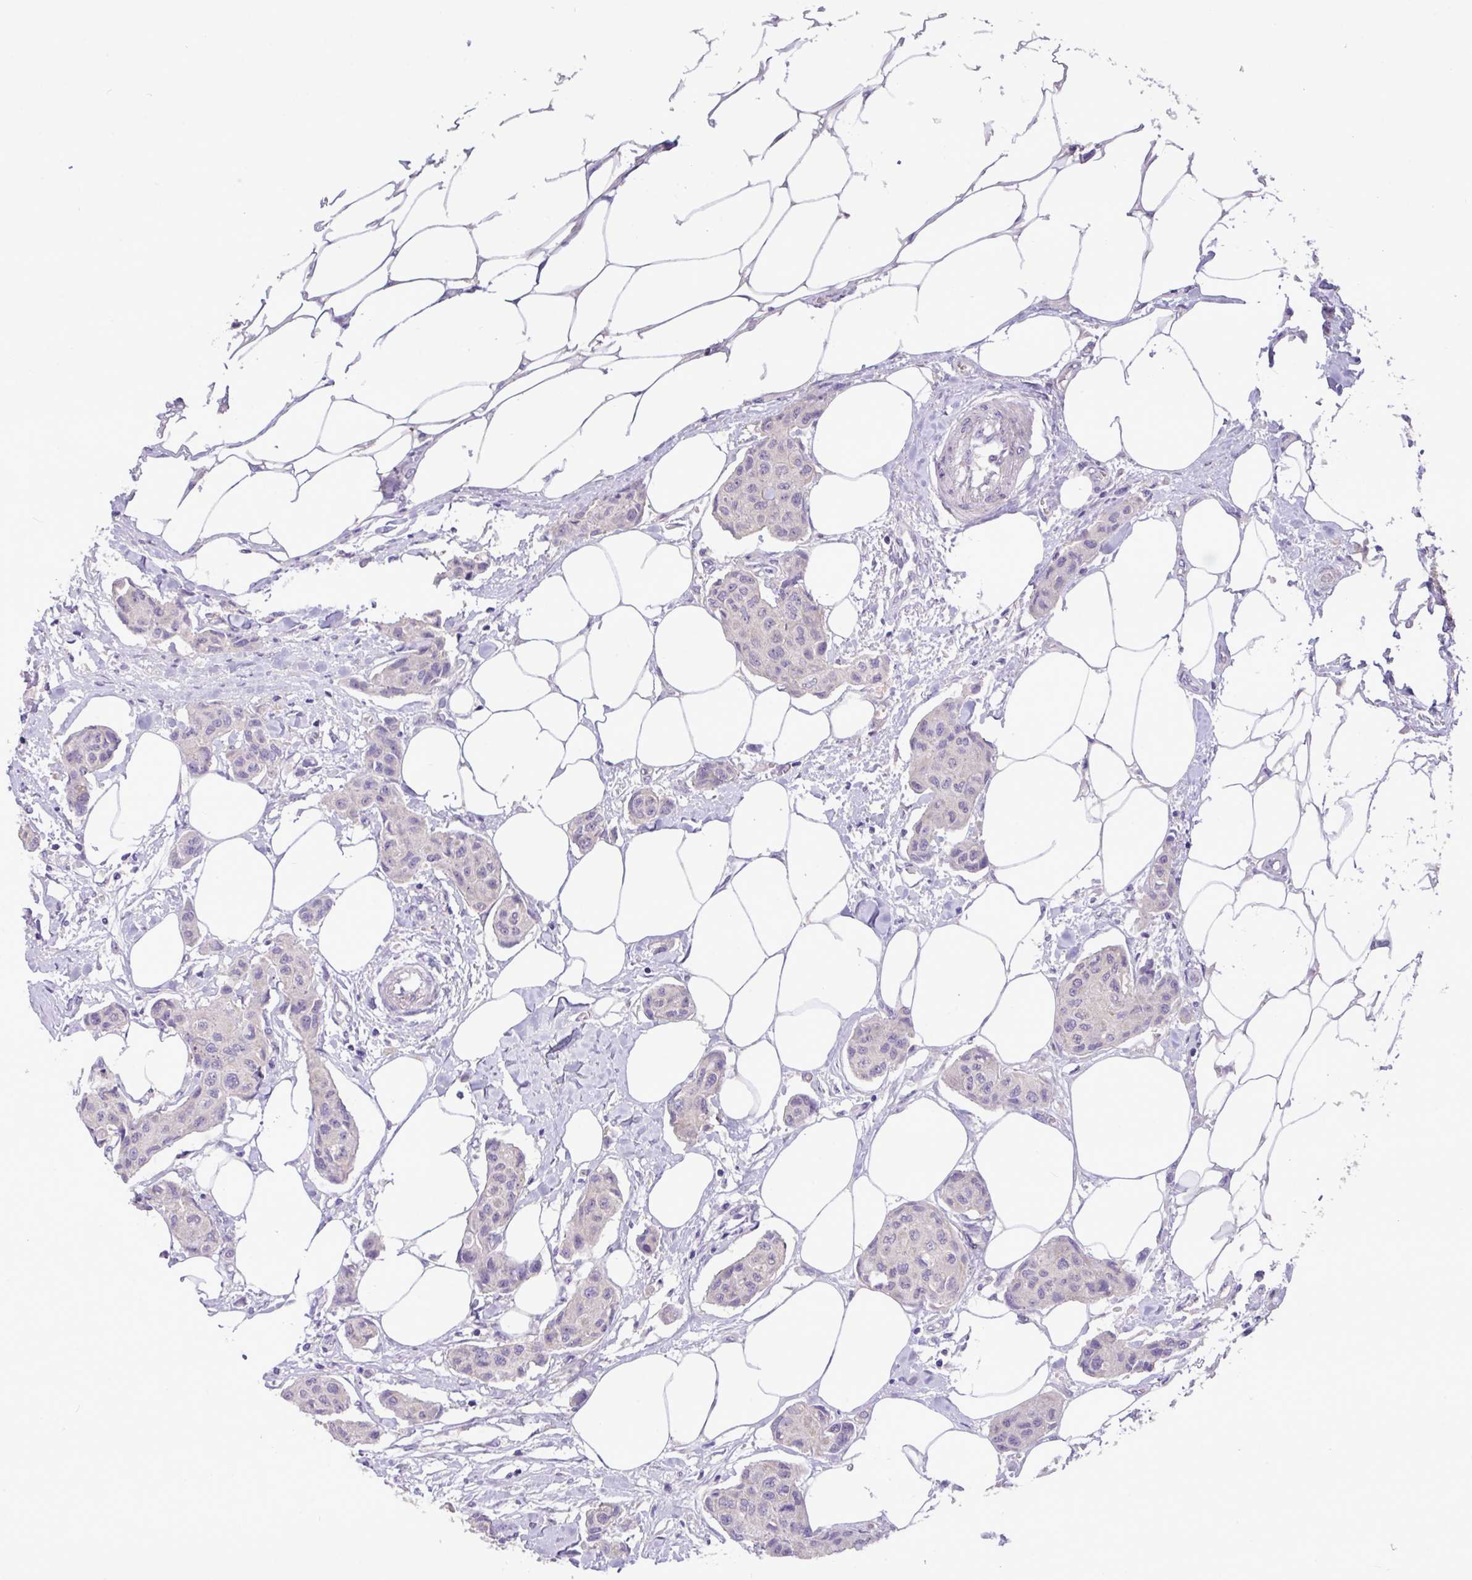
{"staining": {"intensity": "negative", "quantity": "none", "location": "none"}, "tissue": "breast cancer", "cell_type": "Tumor cells", "image_type": "cancer", "snomed": [{"axis": "morphology", "description": "Duct carcinoma"}, {"axis": "topography", "description": "Breast"}, {"axis": "topography", "description": "Lymph node"}], "caption": "An image of breast cancer stained for a protein reveals no brown staining in tumor cells. (DAB (3,3'-diaminobenzidine) immunohistochemistry (IHC) visualized using brightfield microscopy, high magnification).", "gene": "PAX8", "patient": {"sex": "female", "age": 80}}